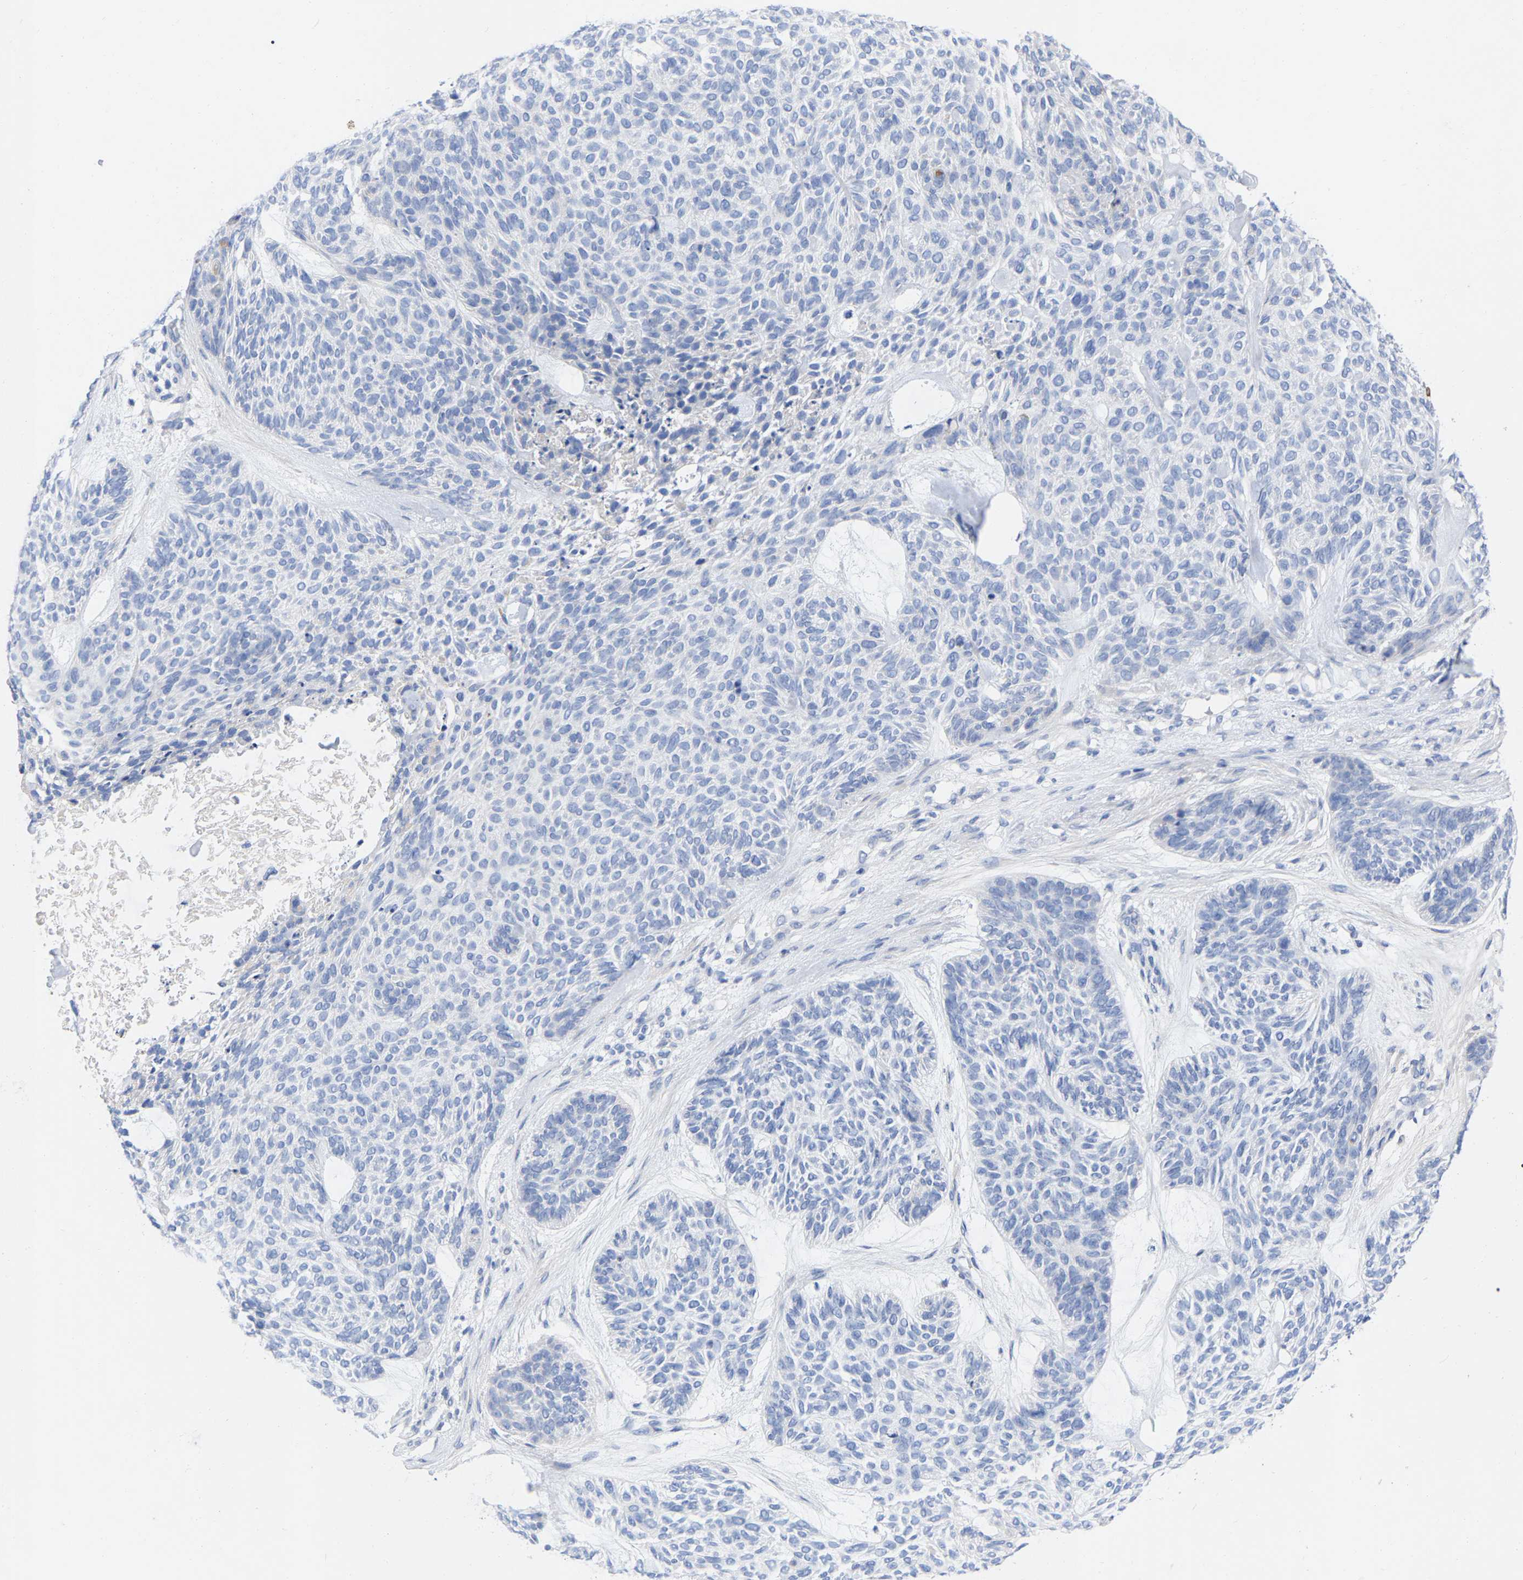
{"staining": {"intensity": "negative", "quantity": "none", "location": "none"}, "tissue": "skin cancer", "cell_type": "Tumor cells", "image_type": "cancer", "snomed": [{"axis": "morphology", "description": "Basal cell carcinoma"}, {"axis": "topography", "description": "Skin"}], "caption": "Immunohistochemistry of human basal cell carcinoma (skin) exhibits no staining in tumor cells.", "gene": "HAPLN1", "patient": {"sex": "male", "age": 55}}